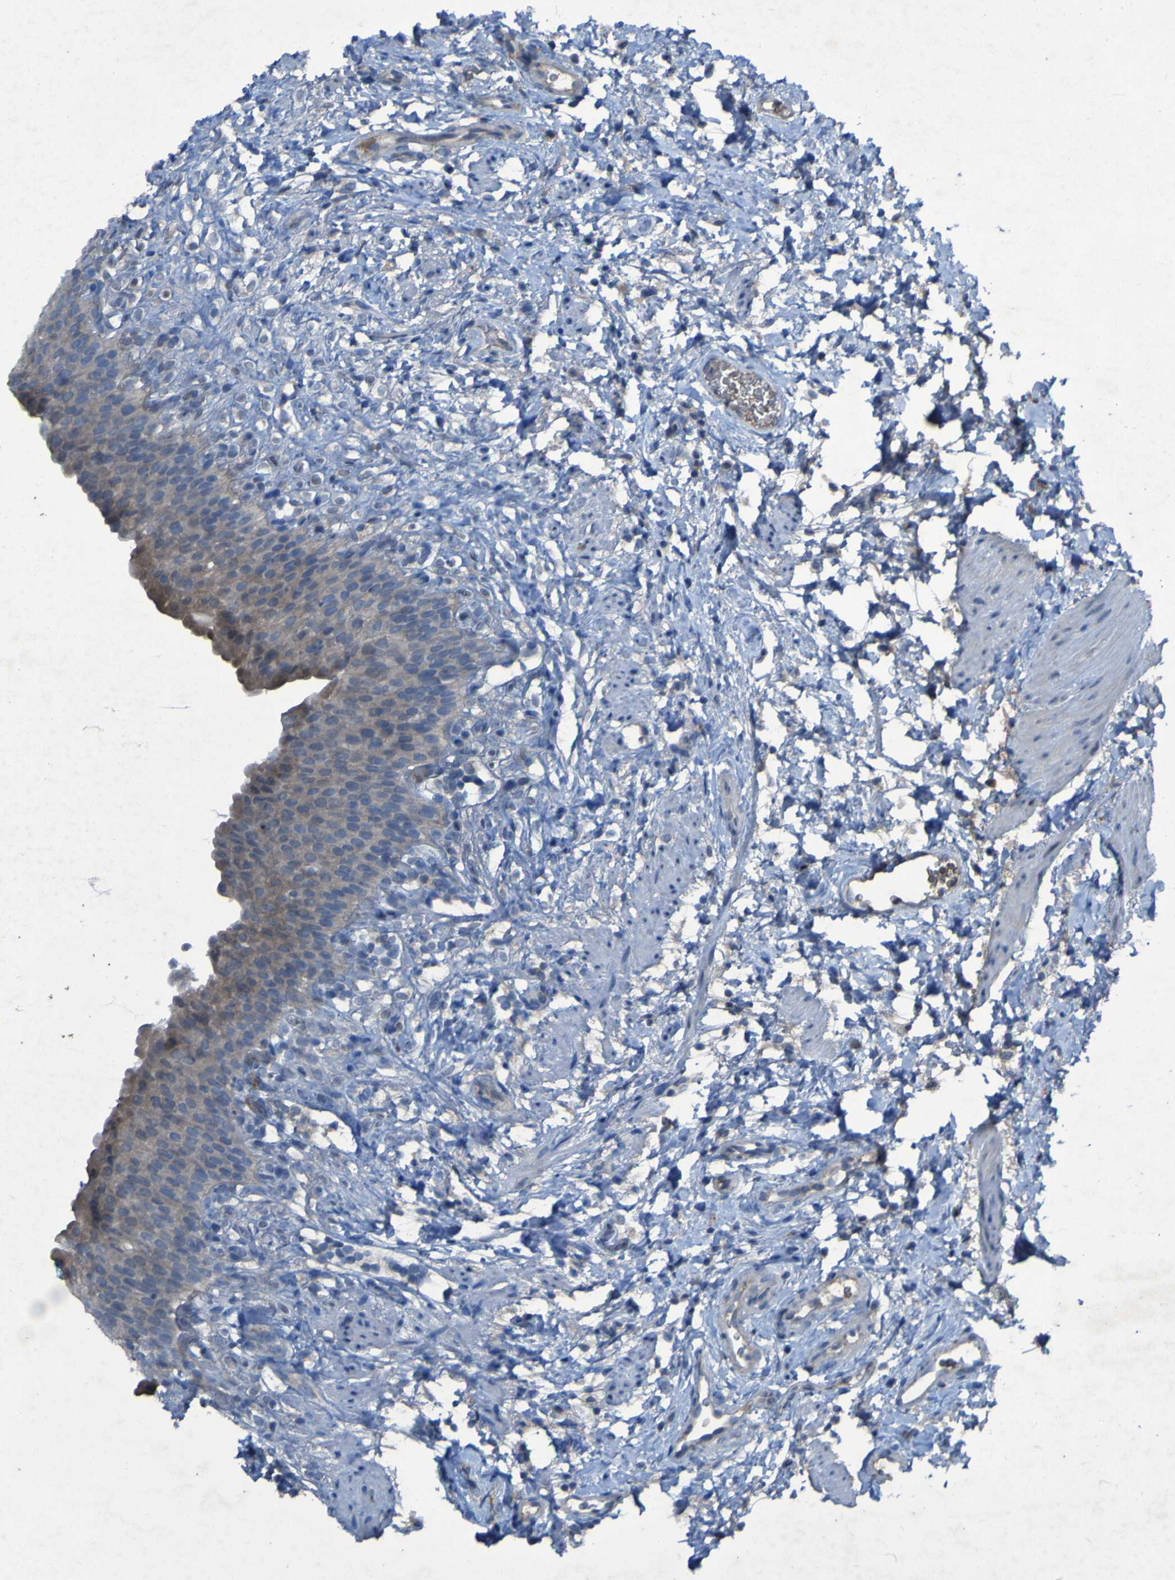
{"staining": {"intensity": "moderate", "quantity": ">75%", "location": "cytoplasmic/membranous"}, "tissue": "urinary bladder", "cell_type": "Urothelial cells", "image_type": "normal", "snomed": [{"axis": "morphology", "description": "Normal tissue, NOS"}, {"axis": "topography", "description": "Urinary bladder"}], "caption": "Brown immunohistochemical staining in benign urinary bladder displays moderate cytoplasmic/membranous staining in approximately >75% of urothelial cells. The staining was performed using DAB (3,3'-diaminobenzidine) to visualize the protein expression in brown, while the nuclei were stained in blue with hematoxylin (Magnification: 20x).", "gene": "SGK2", "patient": {"sex": "female", "age": 79}}